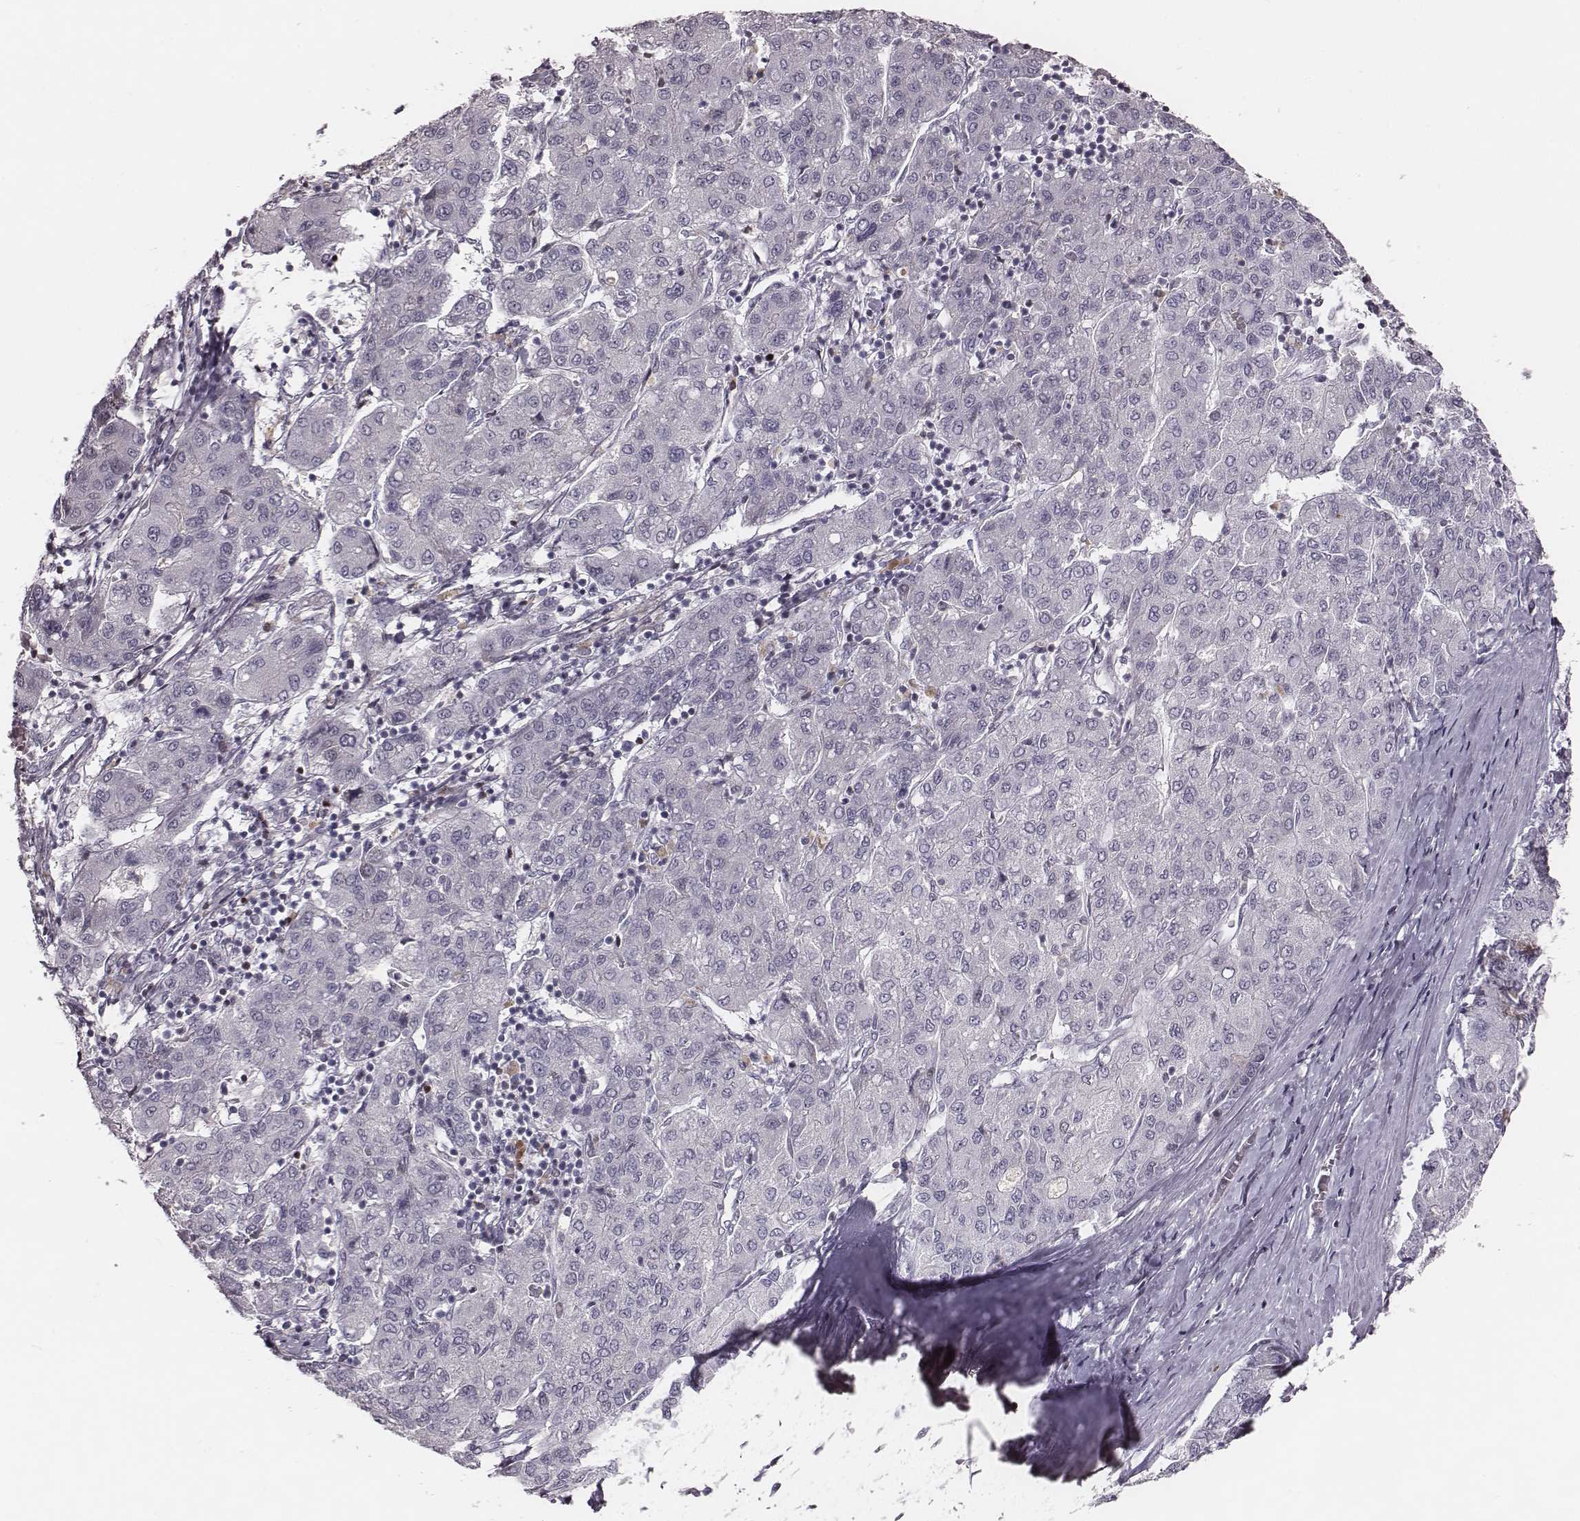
{"staining": {"intensity": "negative", "quantity": "none", "location": "none"}, "tissue": "liver cancer", "cell_type": "Tumor cells", "image_type": "cancer", "snomed": [{"axis": "morphology", "description": "Carcinoma, Hepatocellular, NOS"}, {"axis": "topography", "description": "Liver"}], "caption": "DAB (3,3'-diaminobenzidine) immunohistochemical staining of human liver cancer (hepatocellular carcinoma) displays no significant expression in tumor cells.", "gene": "NDC1", "patient": {"sex": "male", "age": 65}}